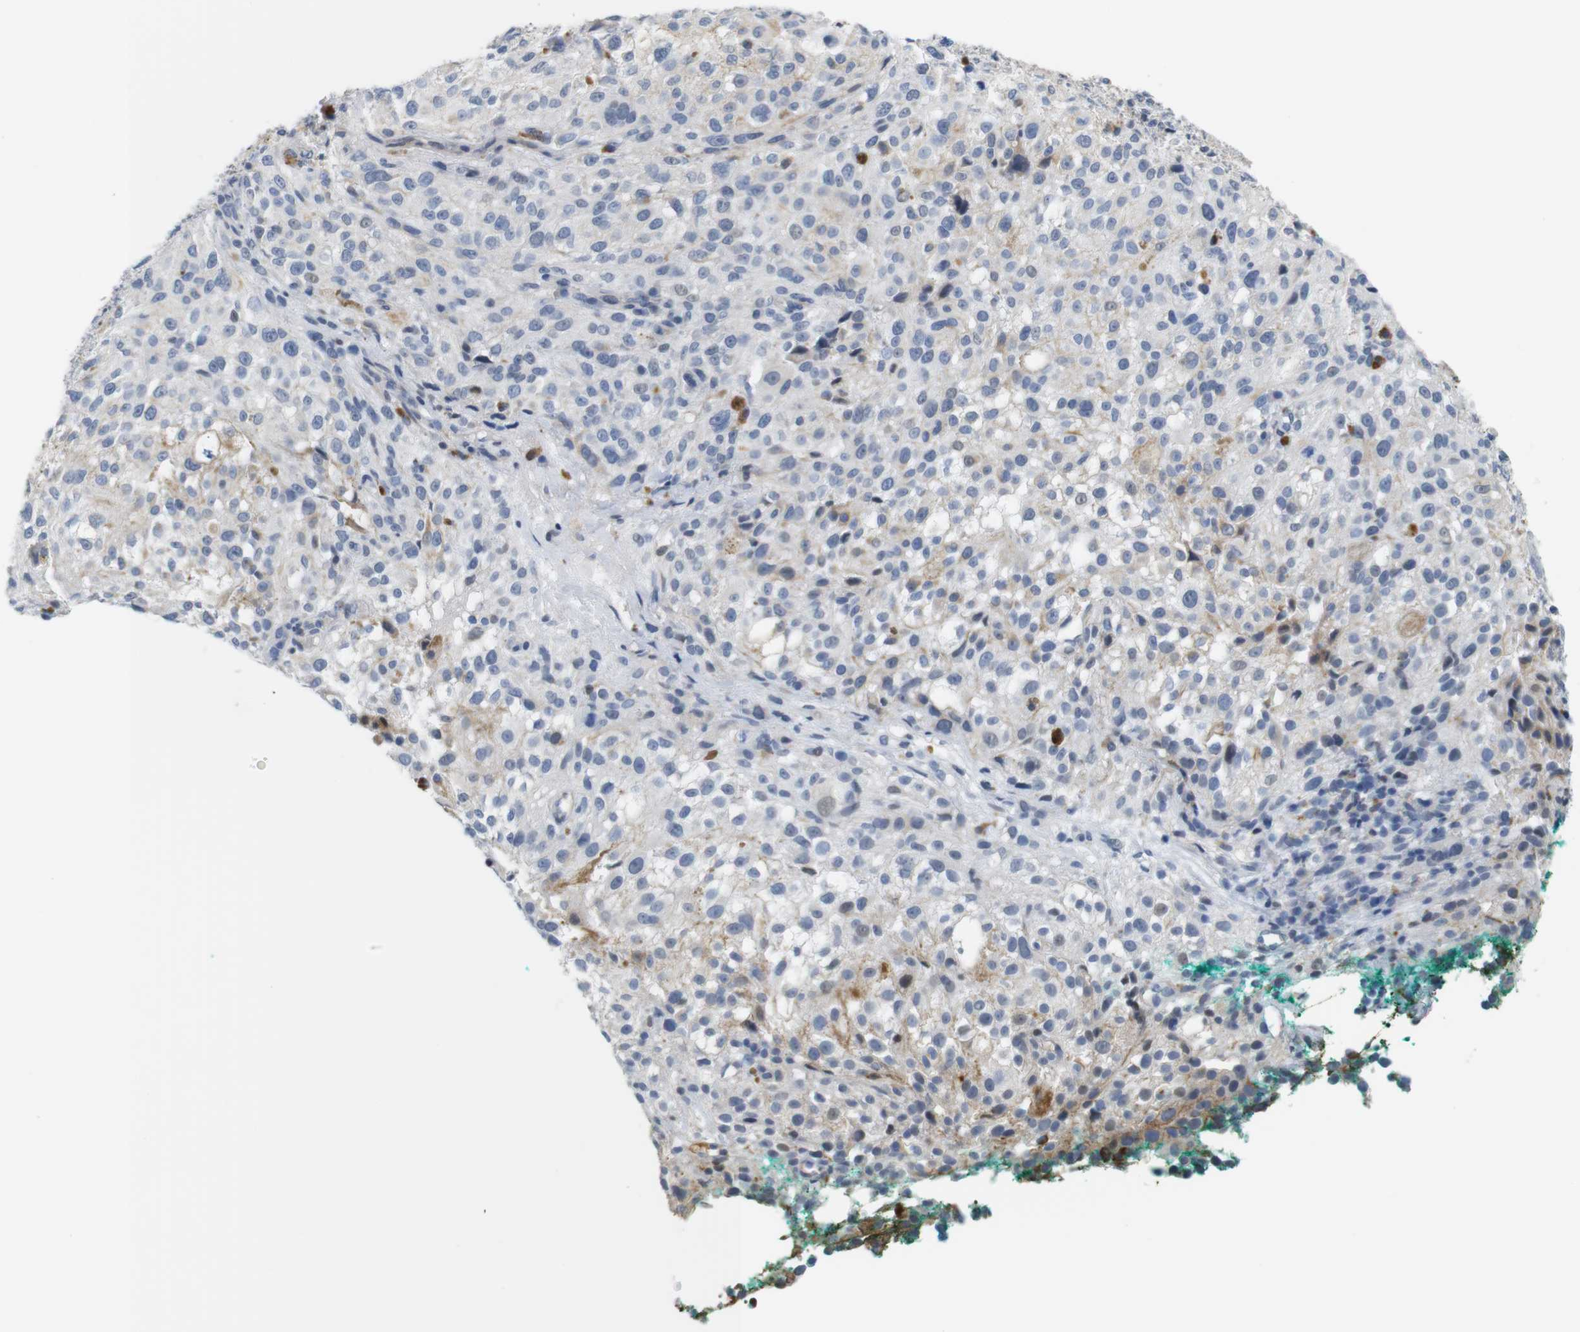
{"staining": {"intensity": "negative", "quantity": "none", "location": "none"}, "tissue": "melanoma", "cell_type": "Tumor cells", "image_type": "cancer", "snomed": [{"axis": "morphology", "description": "Necrosis, NOS"}, {"axis": "morphology", "description": "Malignant melanoma, NOS"}, {"axis": "topography", "description": "Skin"}], "caption": "Tumor cells are negative for brown protein staining in malignant melanoma.", "gene": "OTOF", "patient": {"sex": "female", "age": 87}}